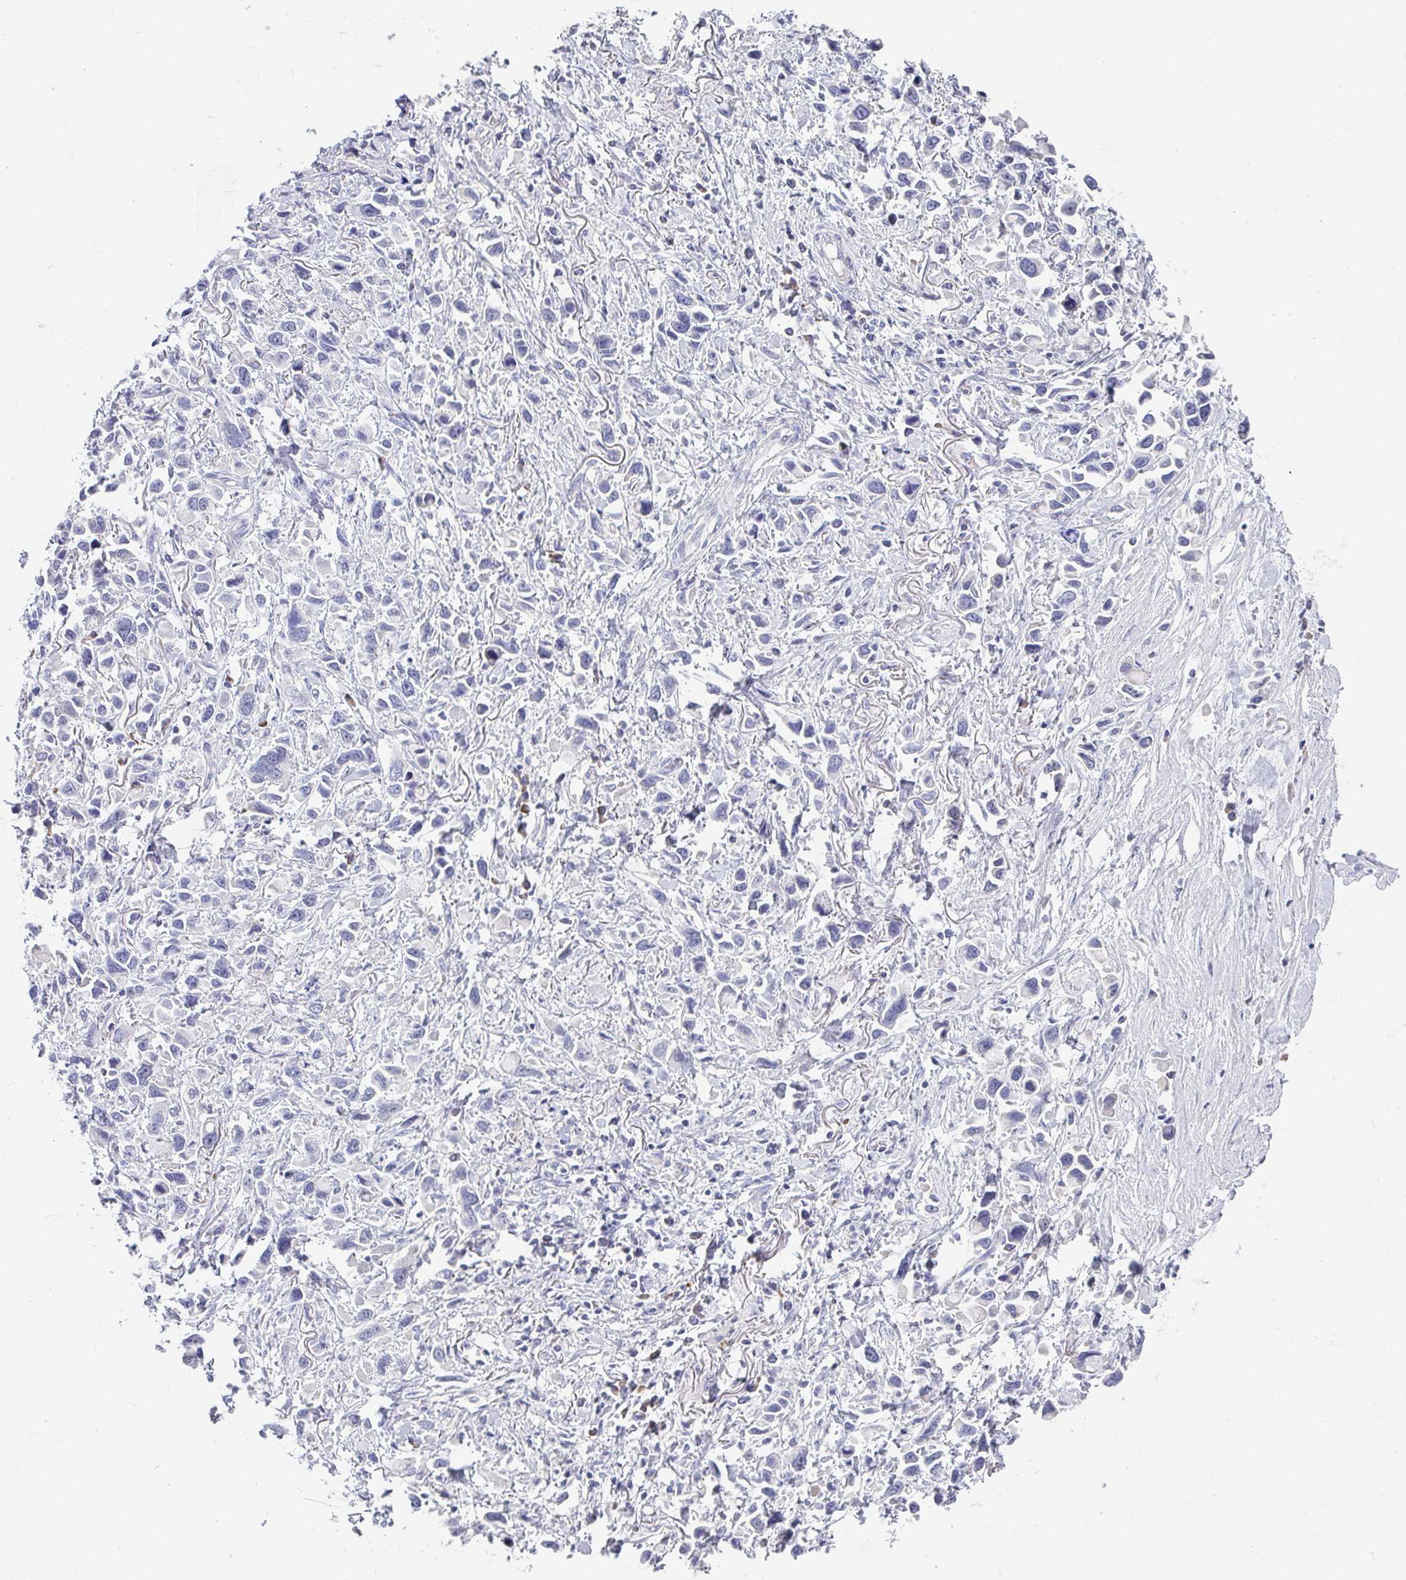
{"staining": {"intensity": "negative", "quantity": "none", "location": "none"}, "tissue": "stomach cancer", "cell_type": "Tumor cells", "image_type": "cancer", "snomed": [{"axis": "morphology", "description": "Adenocarcinoma, NOS"}, {"axis": "topography", "description": "Stomach"}], "caption": "A high-resolution micrograph shows immunohistochemistry (IHC) staining of stomach cancer, which demonstrates no significant positivity in tumor cells.", "gene": "NOXRED1", "patient": {"sex": "female", "age": 81}}